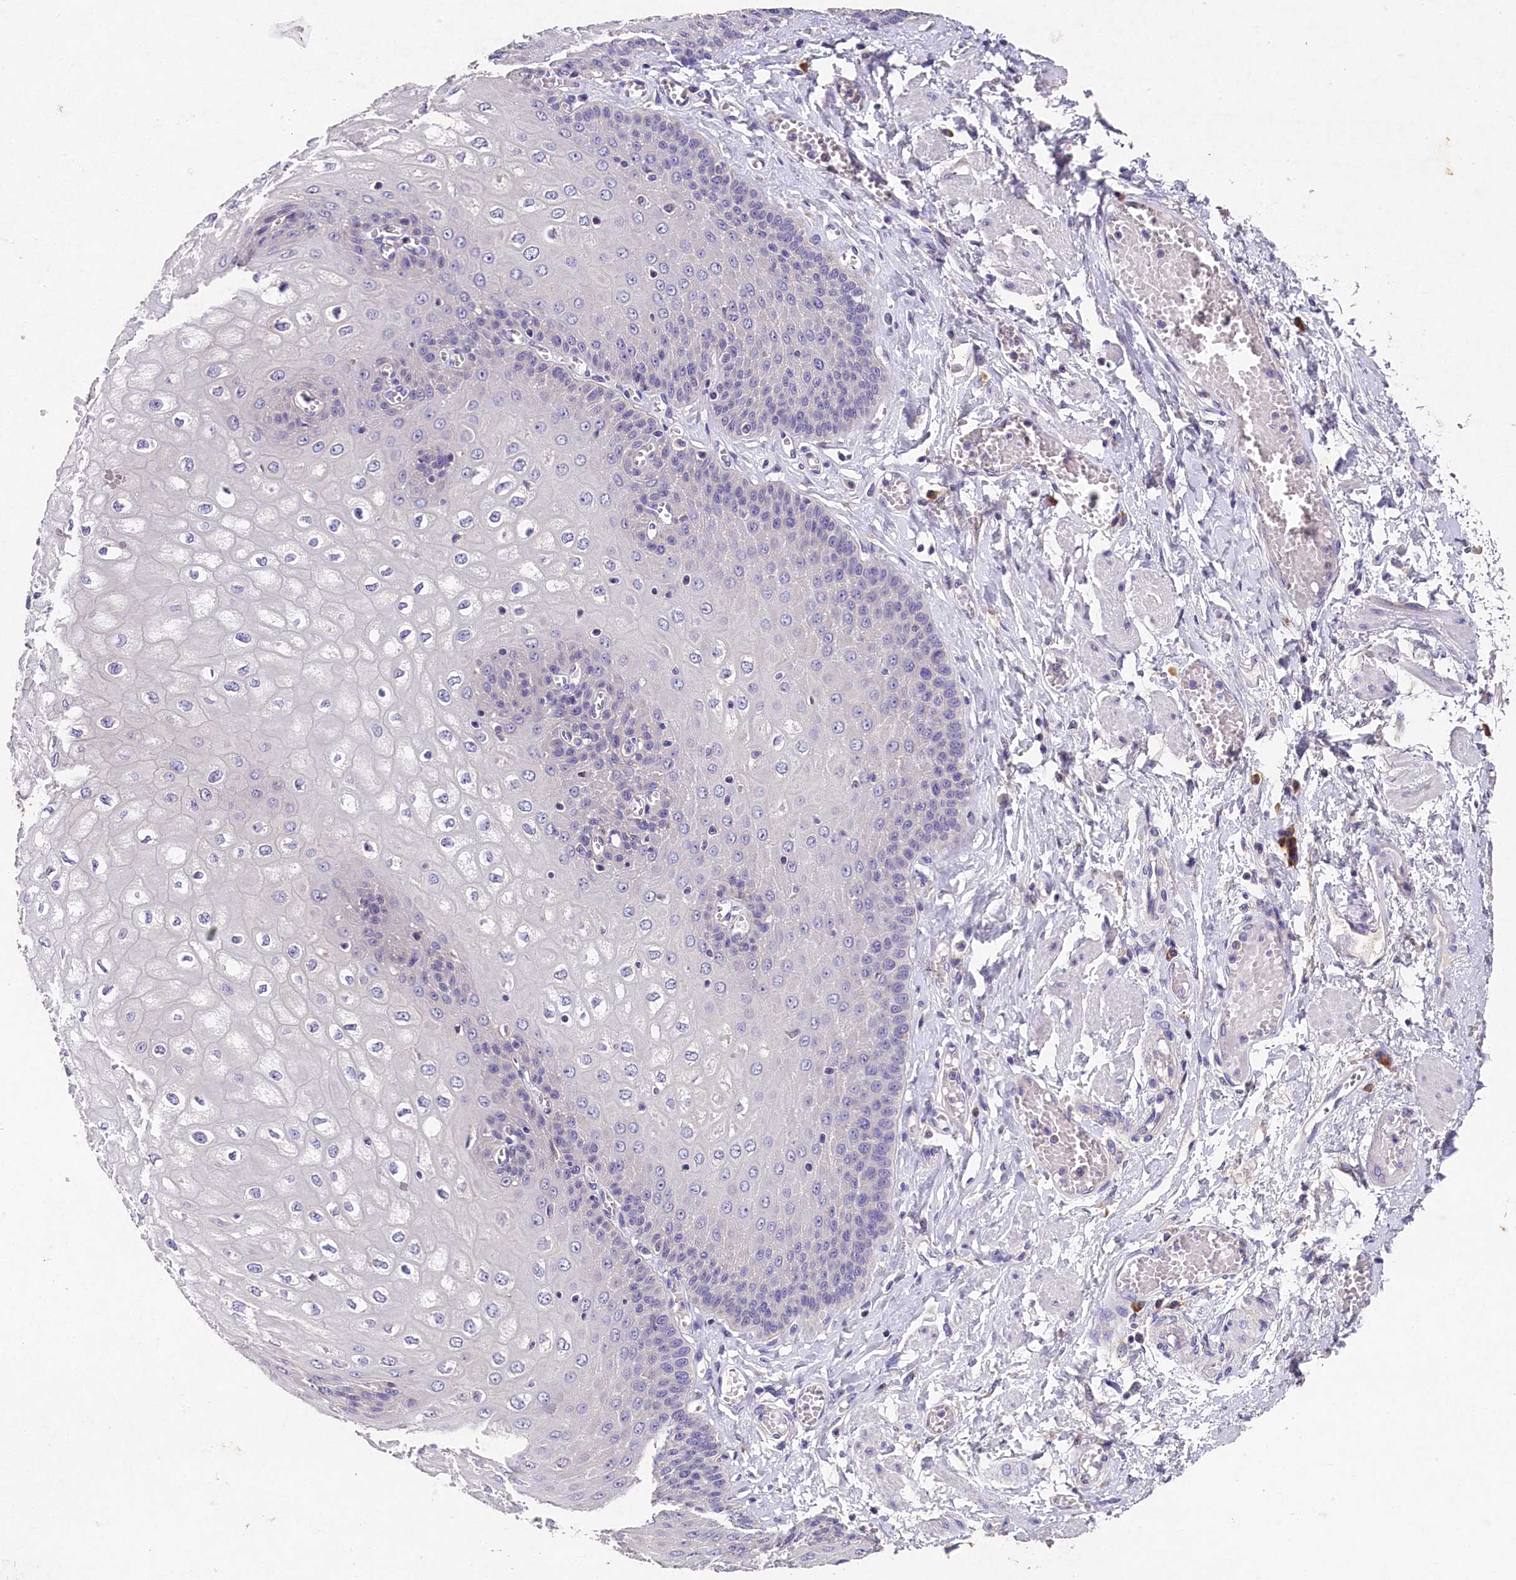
{"staining": {"intensity": "negative", "quantity": "none", "location": "none"}, "tissue": "esophagus", "cell_type": "Squamous epithelial cells", "image_type": "normal", "snomed": [{"axis": "morphology", "description": "Normal tissue, NOS"}, {"axis": "topography", "description": "Esophagus"}], "caption": "This is a image of immunohistochemistry (IHC) staining of normal esophagus, which shows no staining in squamous epithelial cells. (DAB immunohistochemistry (IHC), high magnification).", "gene": "ST7L", "patient": {"sex": "male", "age": 60}}